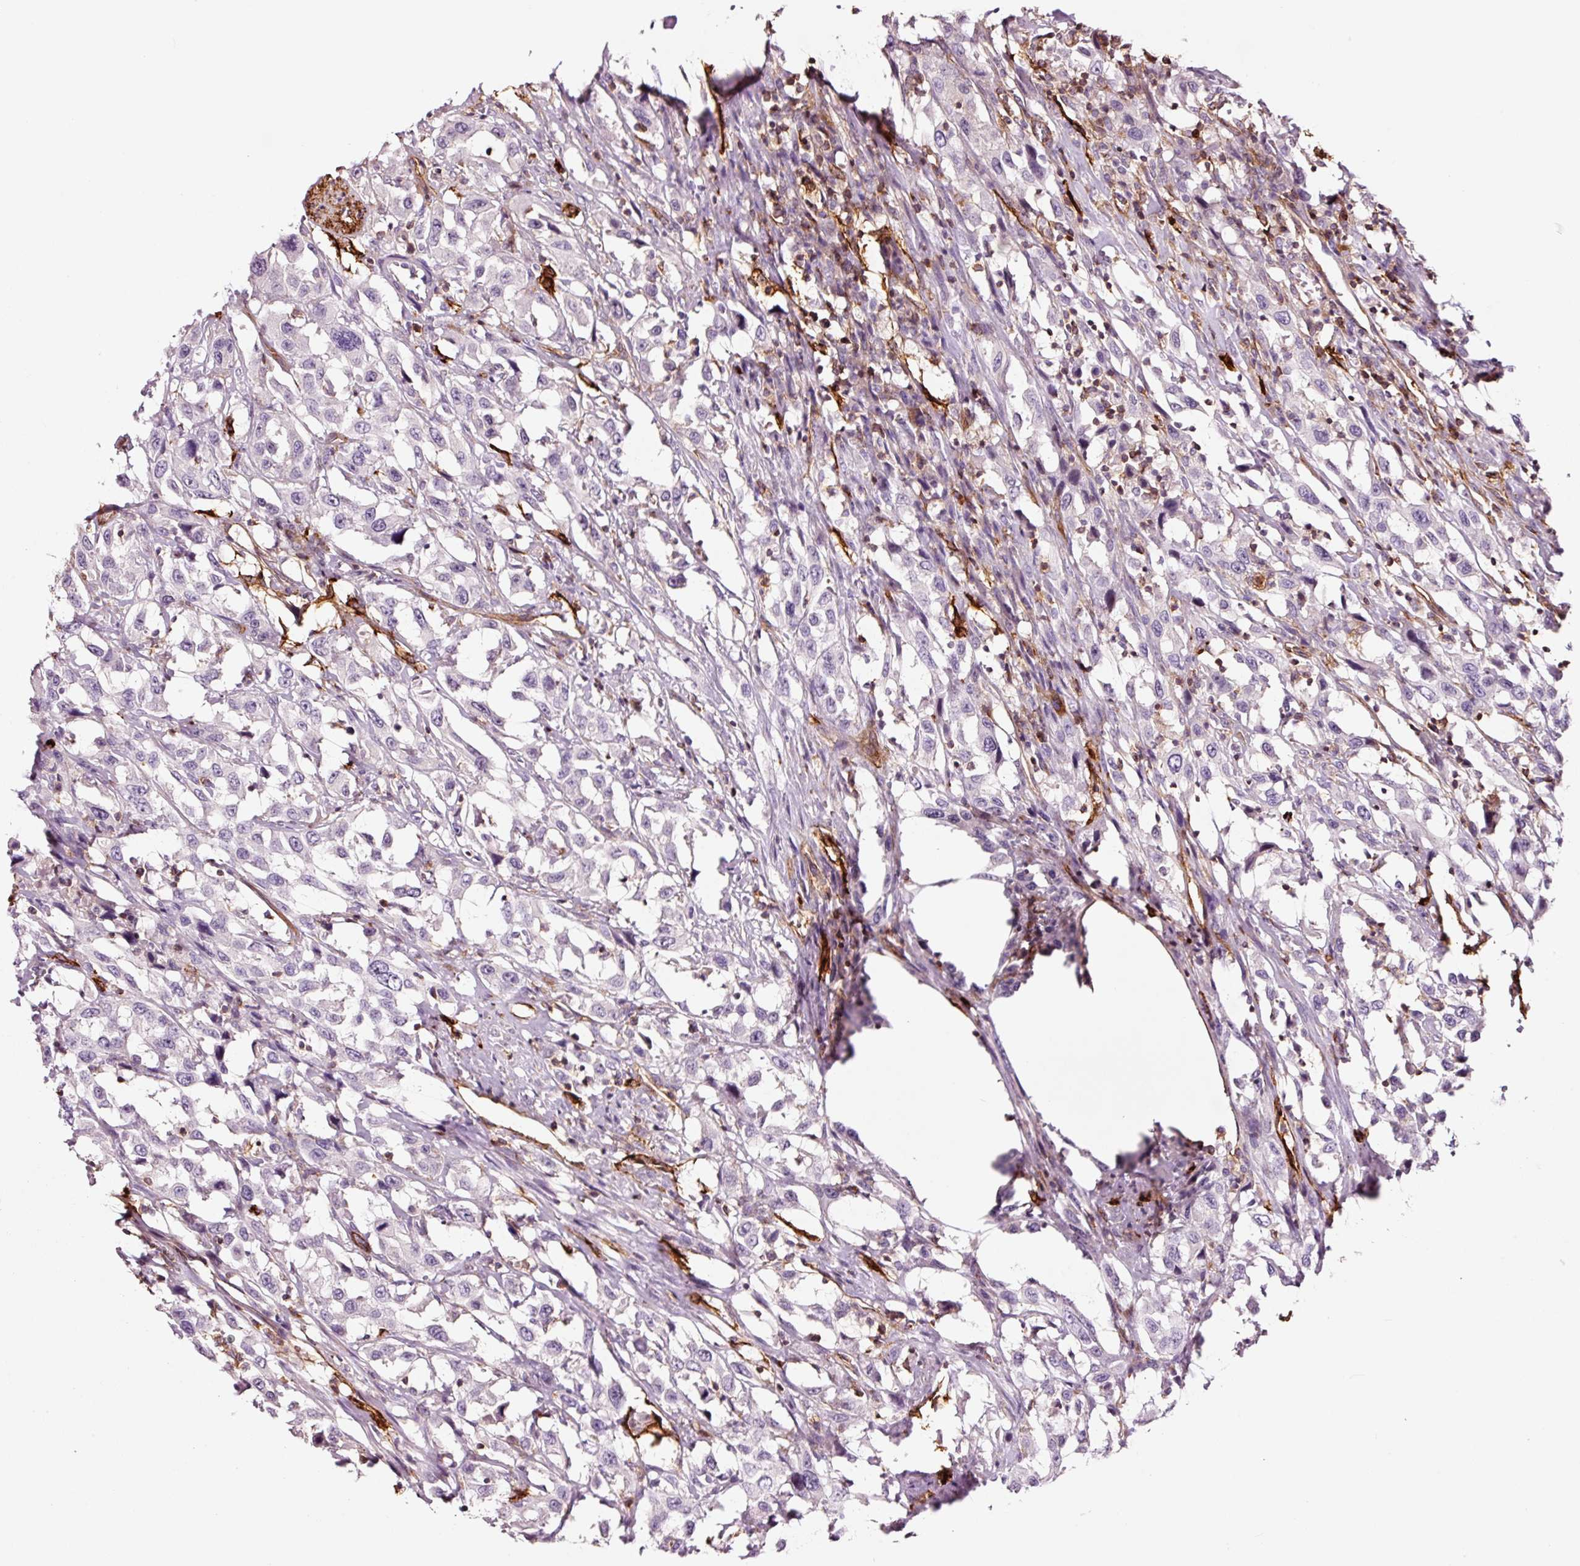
{"staining": {"intensity": "negative", "quantity": "none", "location": "none"}, "tissue": "urothelial cancer", "cell_type": "Tumor cells", "image_type": "cancer", "snomed": [{"axis": "morphology", "description": "Urothelial carcinoma, High grade"}, {"axis": "topography", "description": "Urinary bladder"}], "caption": "Immunohistochemistry (IHC) of urothelial cancer reveals no staining in tumor cells.", "gene": "ADD3", "patient": {"sex": "male", "age": 61}}